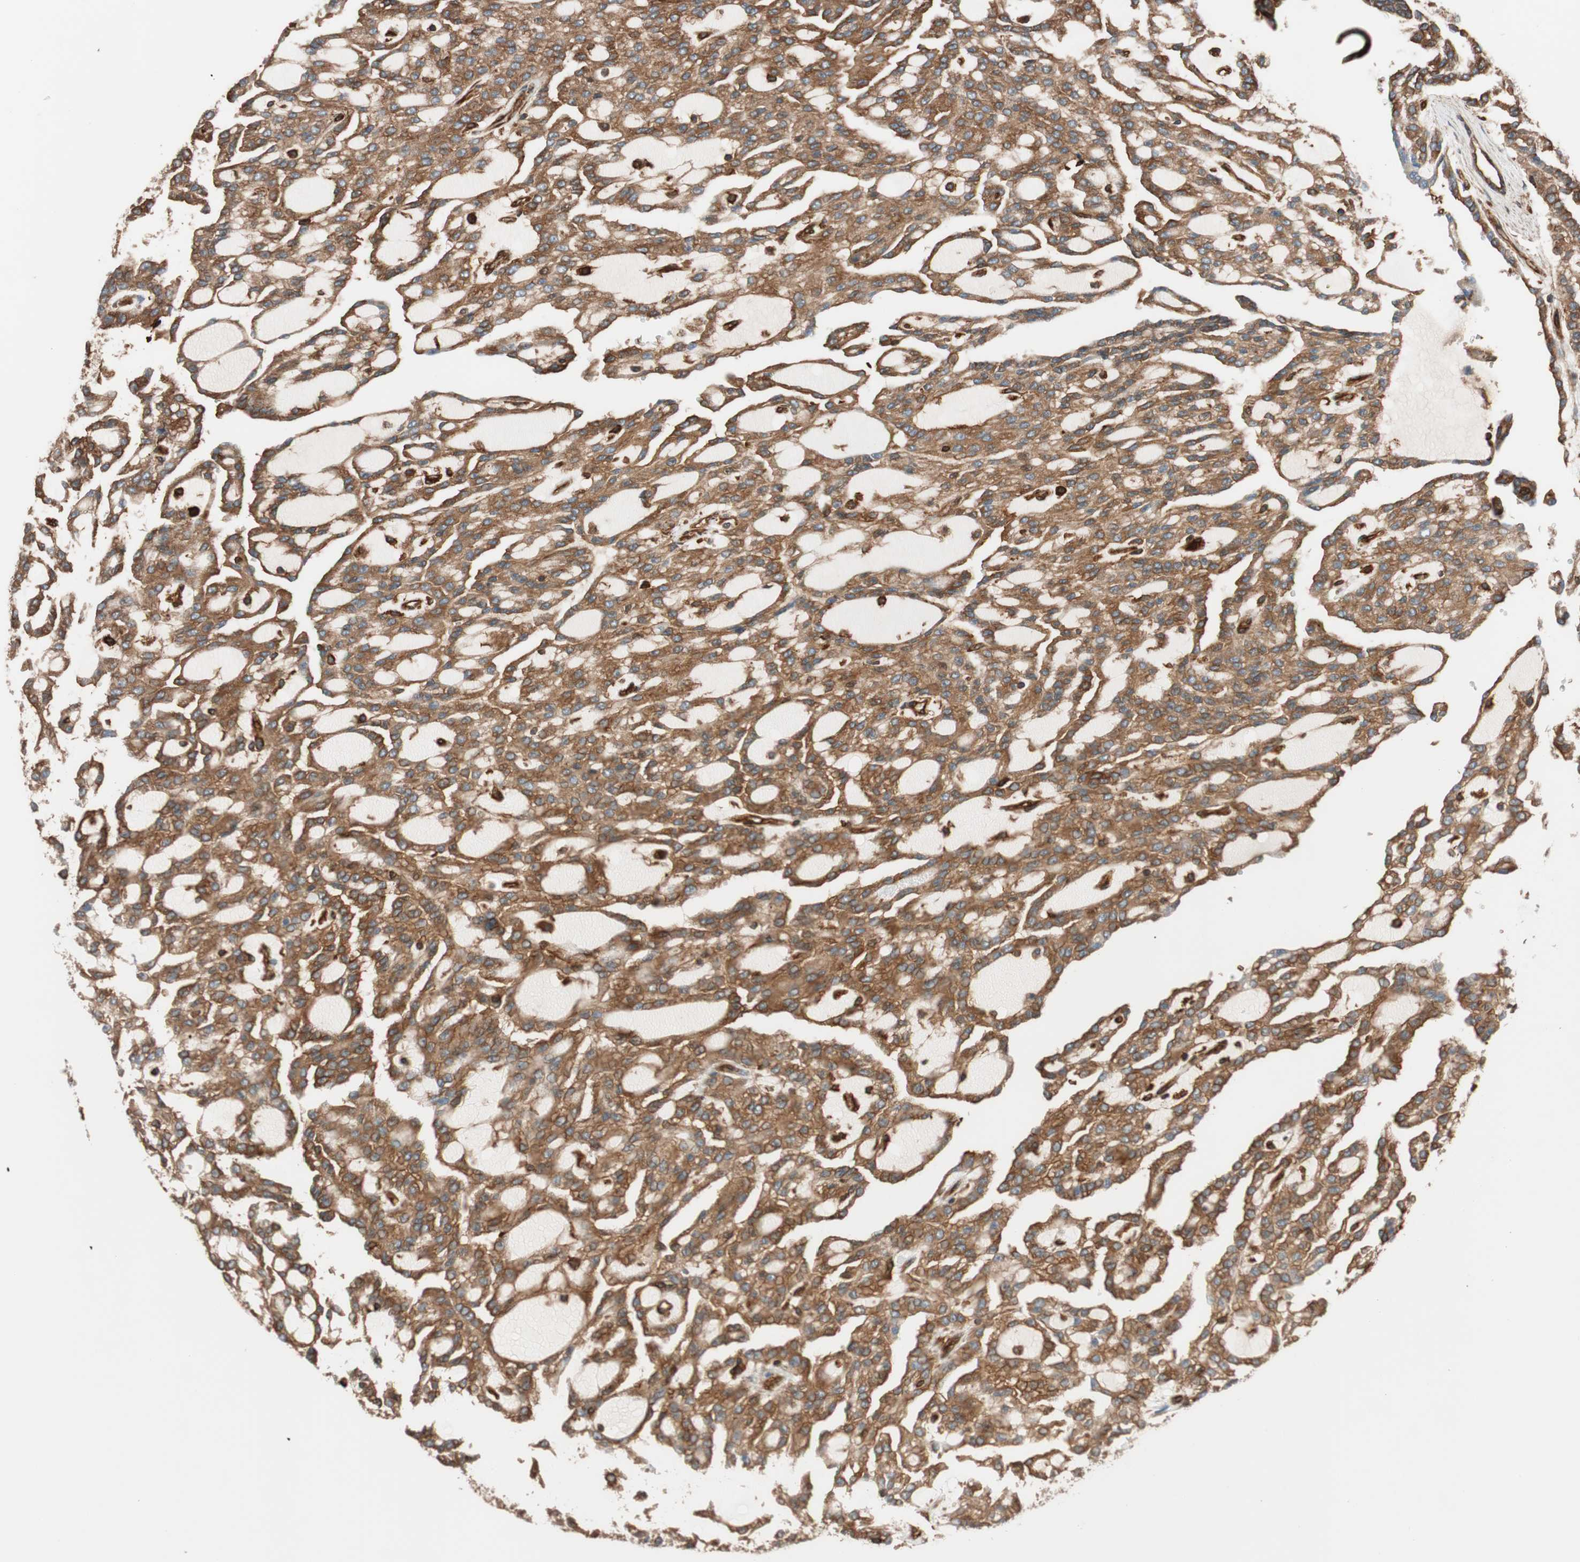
{"staining": {"intensity": "moderate", "quantity": ">75%", "location": "cytoplasmic/membranous"}, "tissue": "renal cancer", "cell_type": "Tumor cells", "image_type": "cancer", "snomed": [{"axis": "morphology", "description": "Adenocarcinoma, NOS"}, {"axis": "topography", "description": "Kidney"}], "caption": "Human adenocarcinoma (renal) stained for a protein (brown) shows moderate cytoplasmic/membranous positive expression in approximately >75% of tumor cells.", "gene": "VASP", "patient": {"sex": "male", "age": 63}}